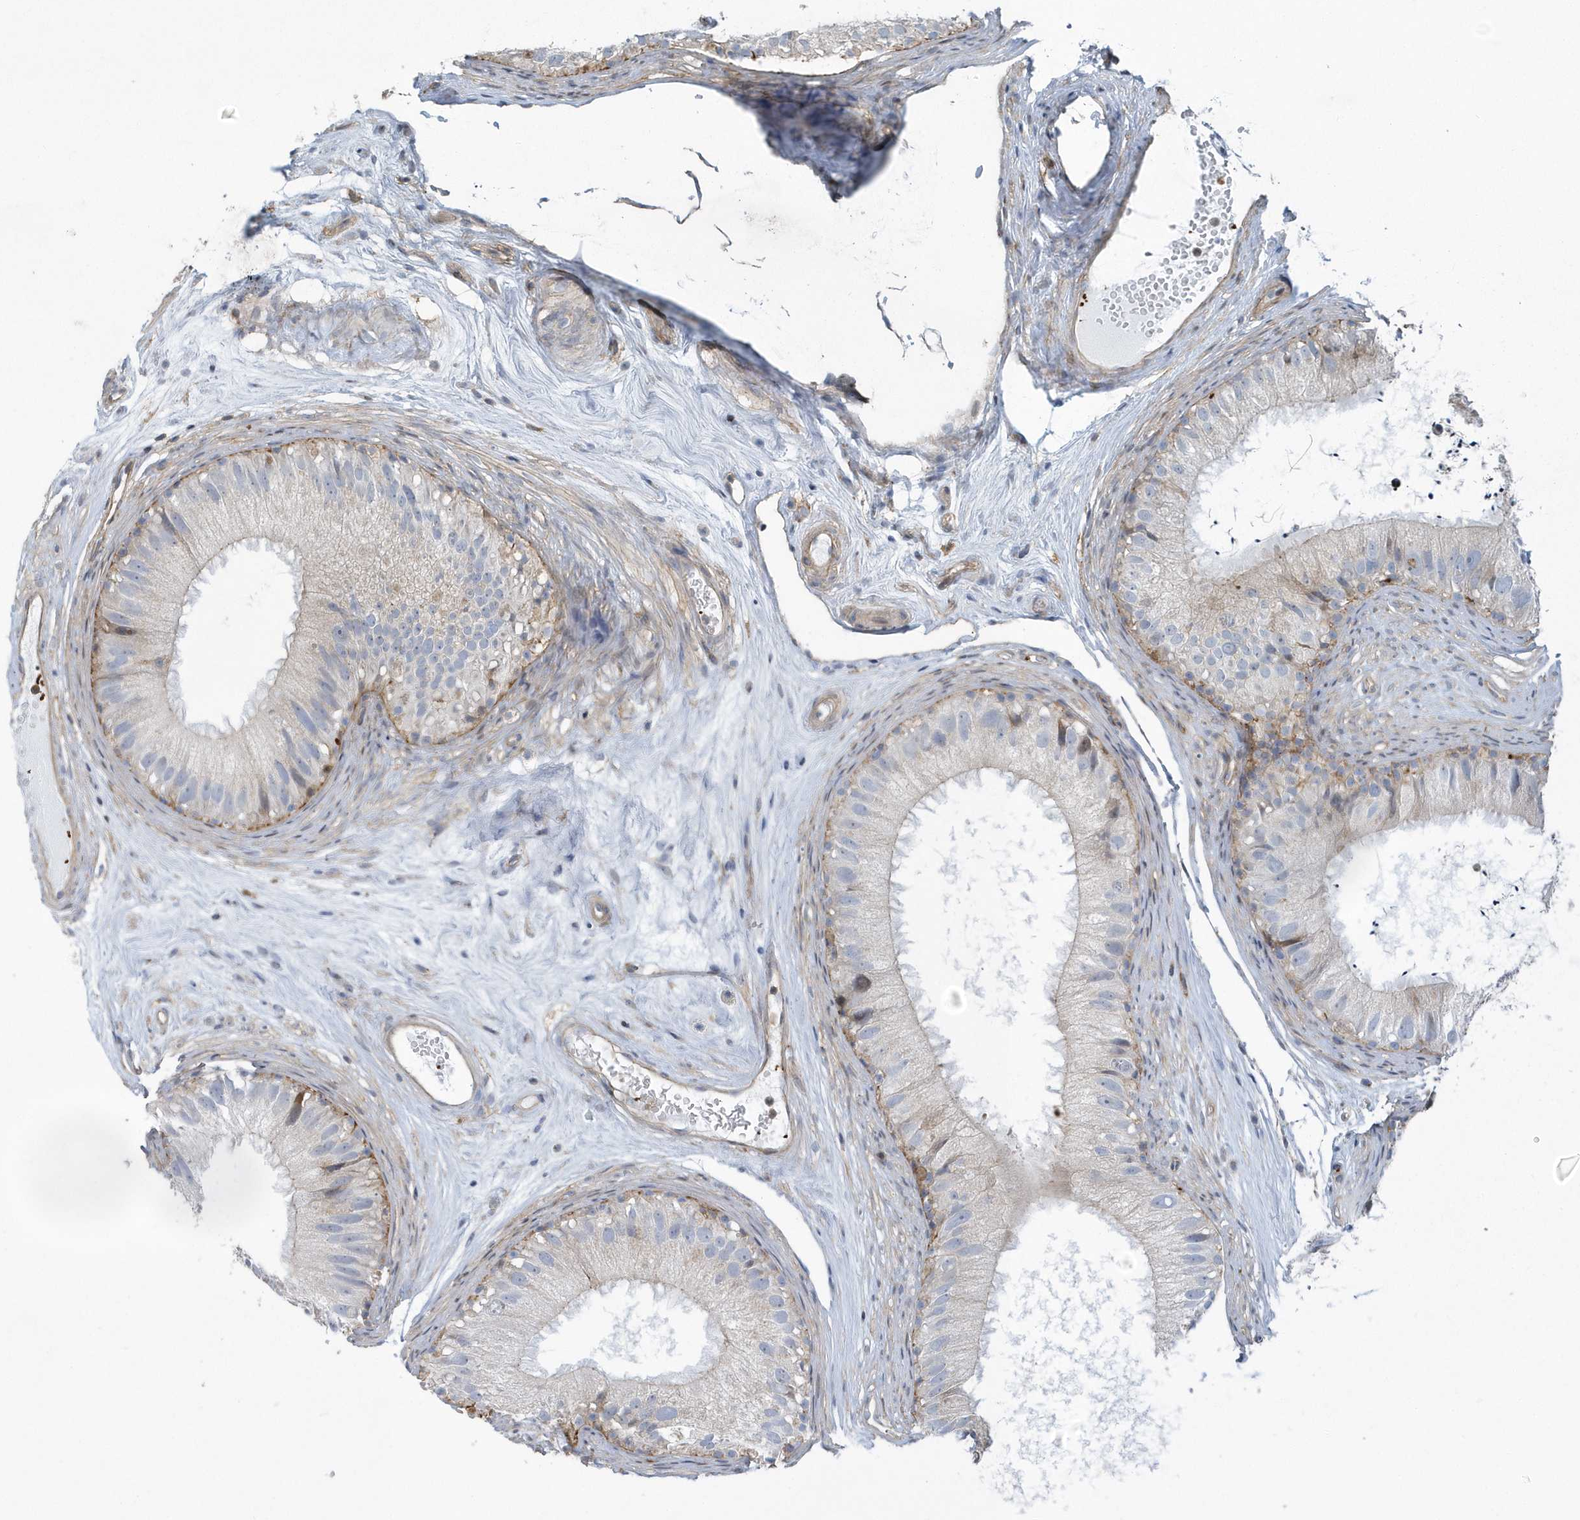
{"staining": {"intensity": "negative", "quantity": "none", "location": "none"}, "tissue": "epididymis", "cell_type": "Glandular cells", "image_type": "normal", "snomed": [{"axis": "morphology", "description": "Normal tissue, NOS"}, {"axis": "topography", "description": "Epididymis"}], "caption": "An immunohistochemistry (IHC) image of benign epididymis is shown. There is no staining in glandular cells of epididymis. (DAB immunohistochemistry (IHC) visualized using brightfield microscopy, high magnification).", "gene": "ARAP2", "patient": {"sex": "male", "age": 77}}